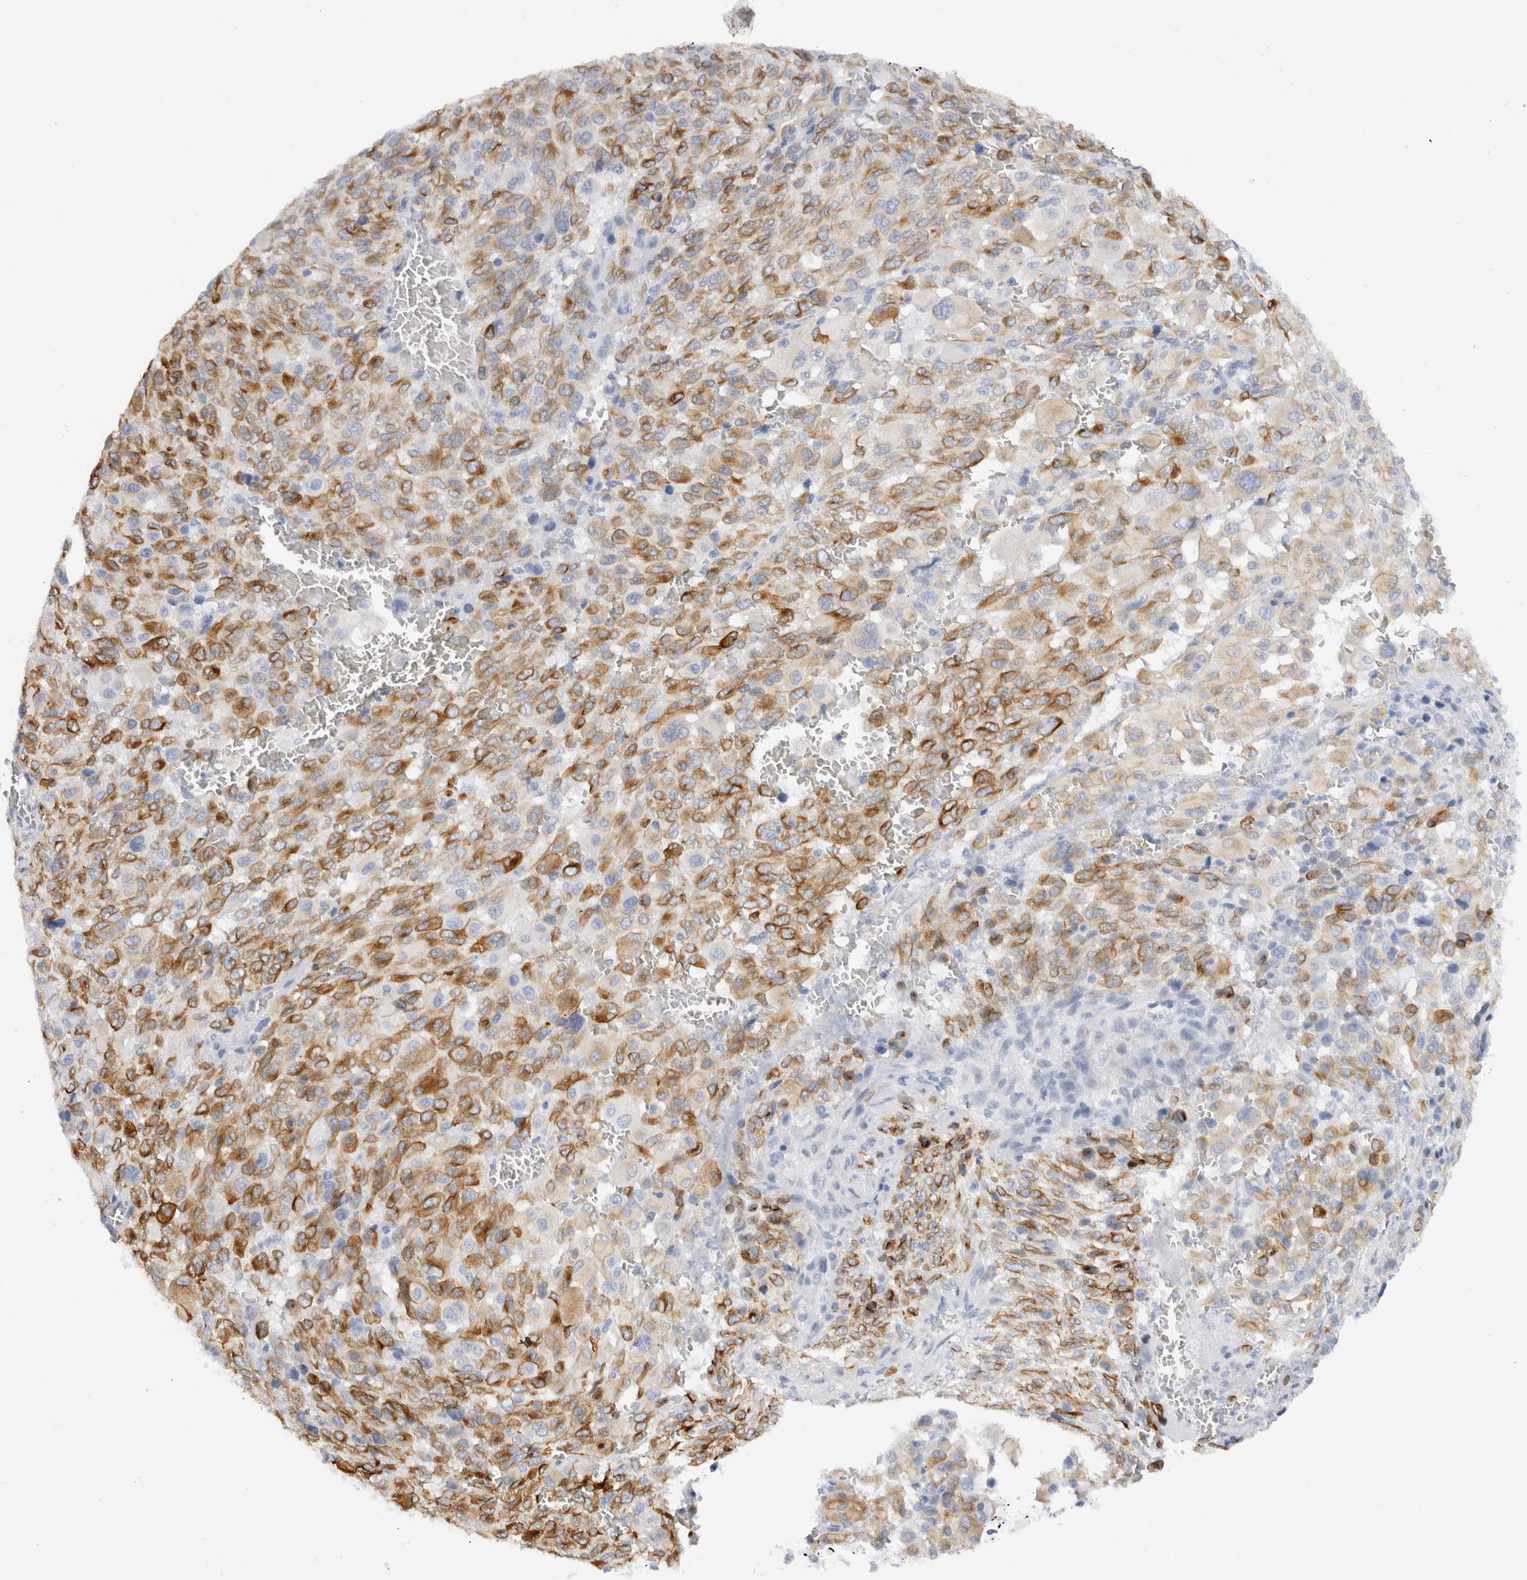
{"staining": {"intensity": "moderate", "quantity": ">75%", "location": "cytoplasmic/membranous"}, "tissue": "melanoma", "cell_type": "Tumor cells", "image_type": "cancer", "snomed": [{"axis": "morphology", "description": "Malignant melanoma, Metastatic site"}, {"axis": "topography", "description": "Skin"}], "caption": "High-power microscopy captured an IHC photomicrograph of melanoma, revealing moderate cytoplasmic/membranous positivity in approximately >75% of tumor cells.", "gene": "C9orf50", "patient": {"sex": "female", "age": 74}}